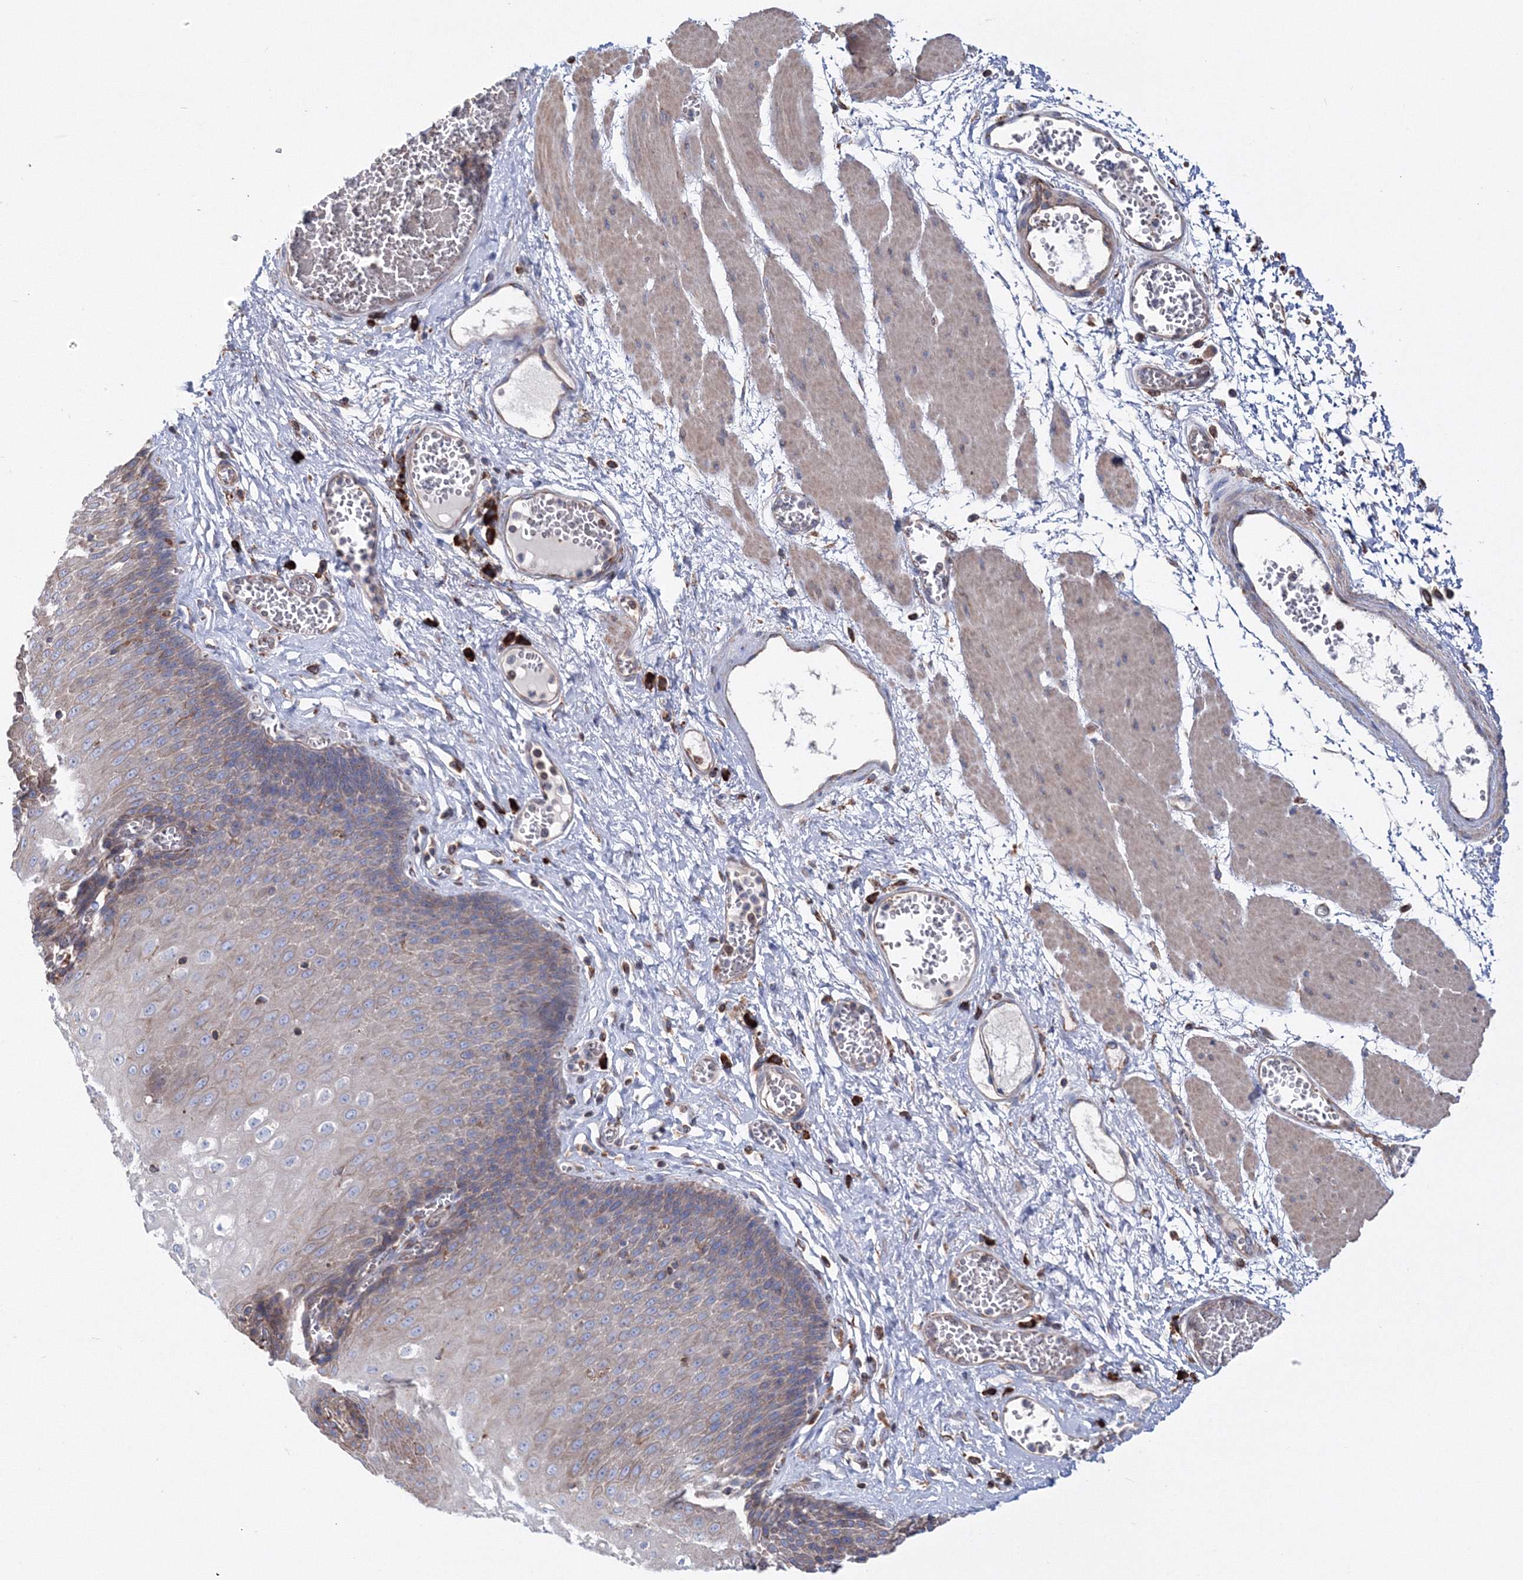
{"staining": {"intensity": "weak", "quantity": "25%-75%", "location": "cytoplasmic/membranous"}, "tissue": "esophagus", "cell_type": "Squamous epithelial cells", "image_type": "normal", "snomed": [{"axis": "morphology", "description": "Normal tissue, NOS"}, {"axis": "topography", "description": "Esophagus"}], "caption": "About 25%-75% of squamous epithelial cells in unremarkable human esophagus show weak cytoplasmic/membranous protein expression as visualized by brown immunohistochemical staining.", "gene": "VPS8", "patient": {"sex": "male", "age": 60}}